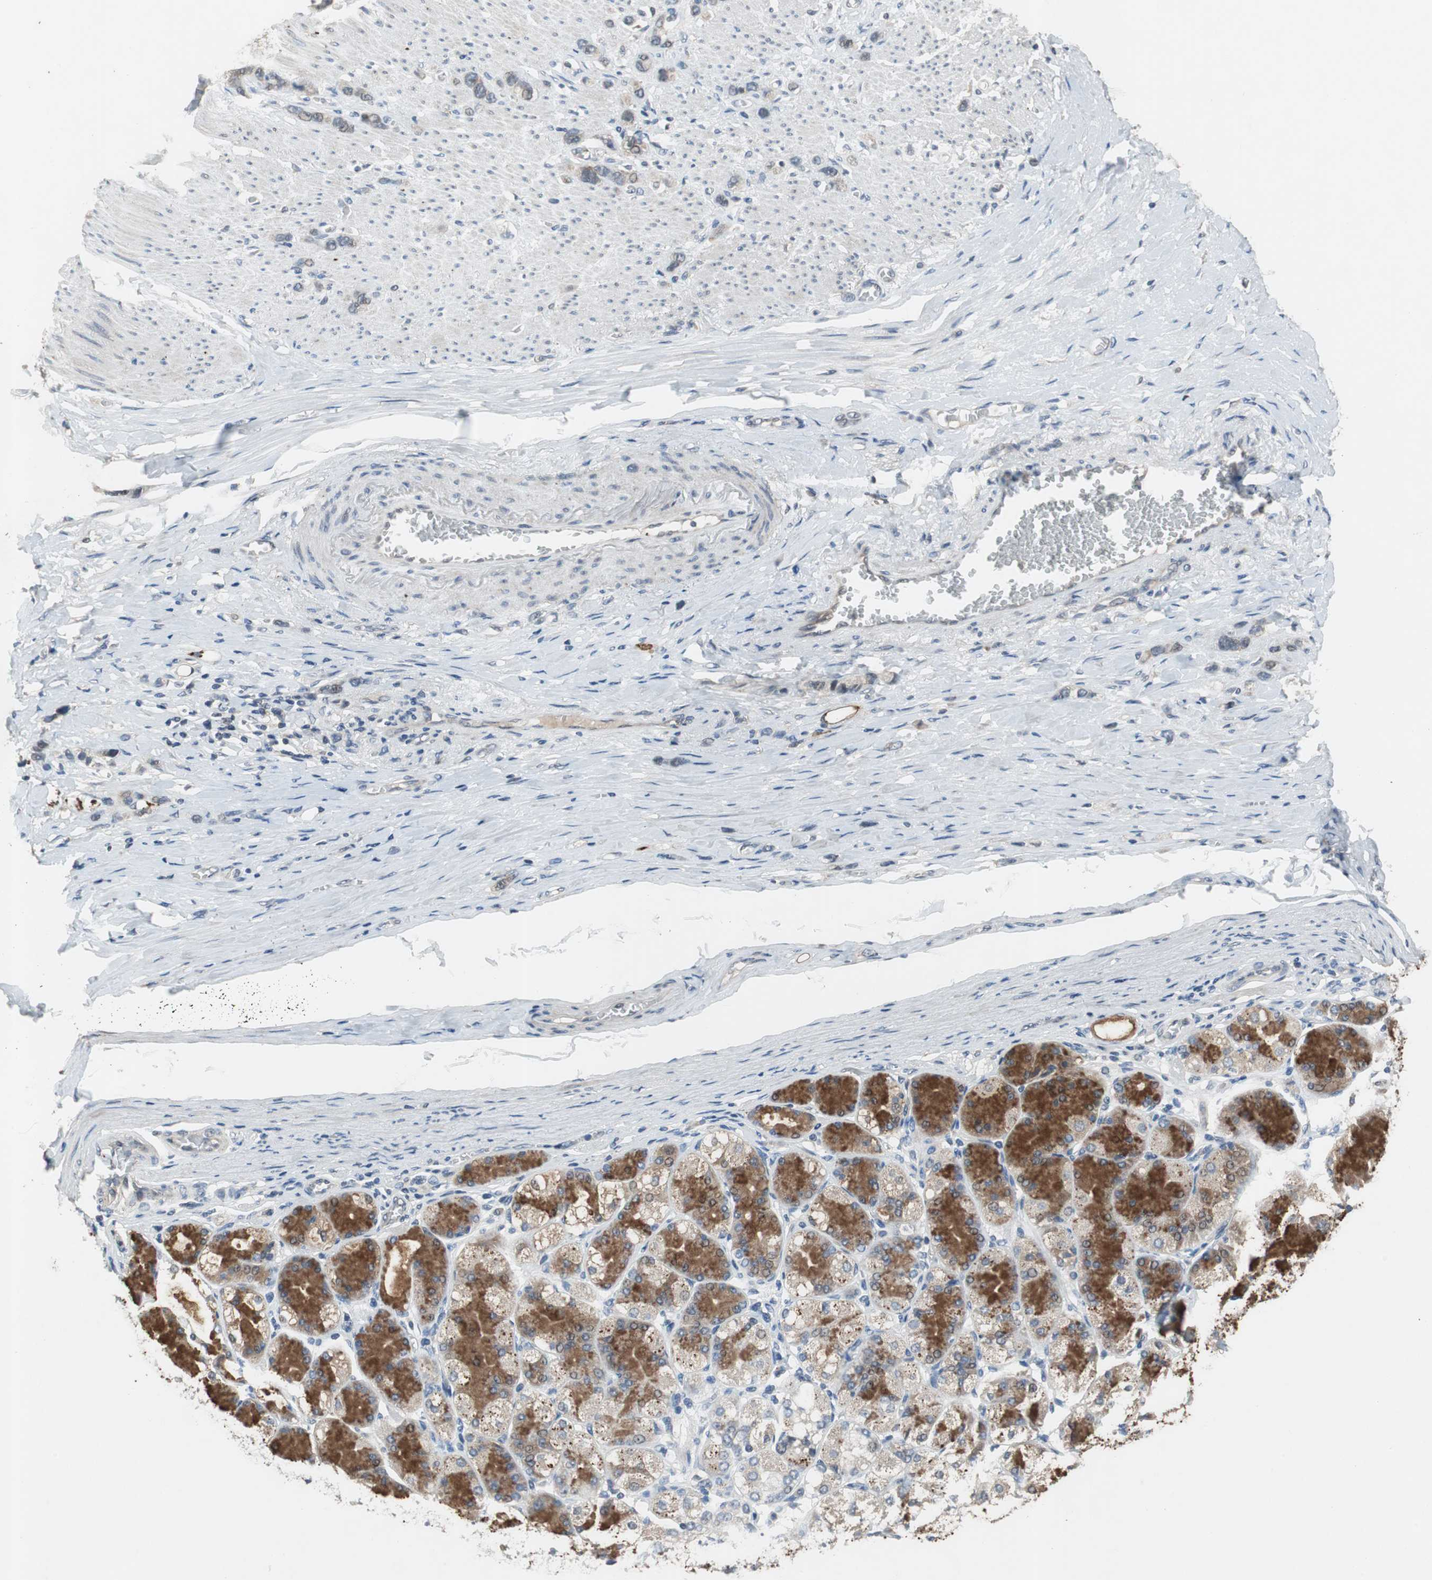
{"staining": {"intensity": "weak", "quantity": "25%-75%", "location": "cytoplasmic/membranous"}, "tissue": "stomach cancer", "cell_type": "Tumor cells", "image_type": "cancer", "snomed": [{"axis": "morphology", "description": "Normal tissue, NOS"}, {"axis": "morphology", "description": "Adenocarcinoma, NOS"}, {"axis": "morphology", "description": "Adenocarcinoma, High grade"}, {"axis": "topography", "description": "Stomach, upper"}, {"axis": "topography", "description": "Stomach"}], "caption": "Stomach cancer (adenocarcinoma) stained with DAB IHC exhibits low levels of weak cytoplasmic/membranous expression in approximately 25%-75% of tumor cells.", "gene": "PI4KB", "patient": {"sex": "female", "age": 65}}